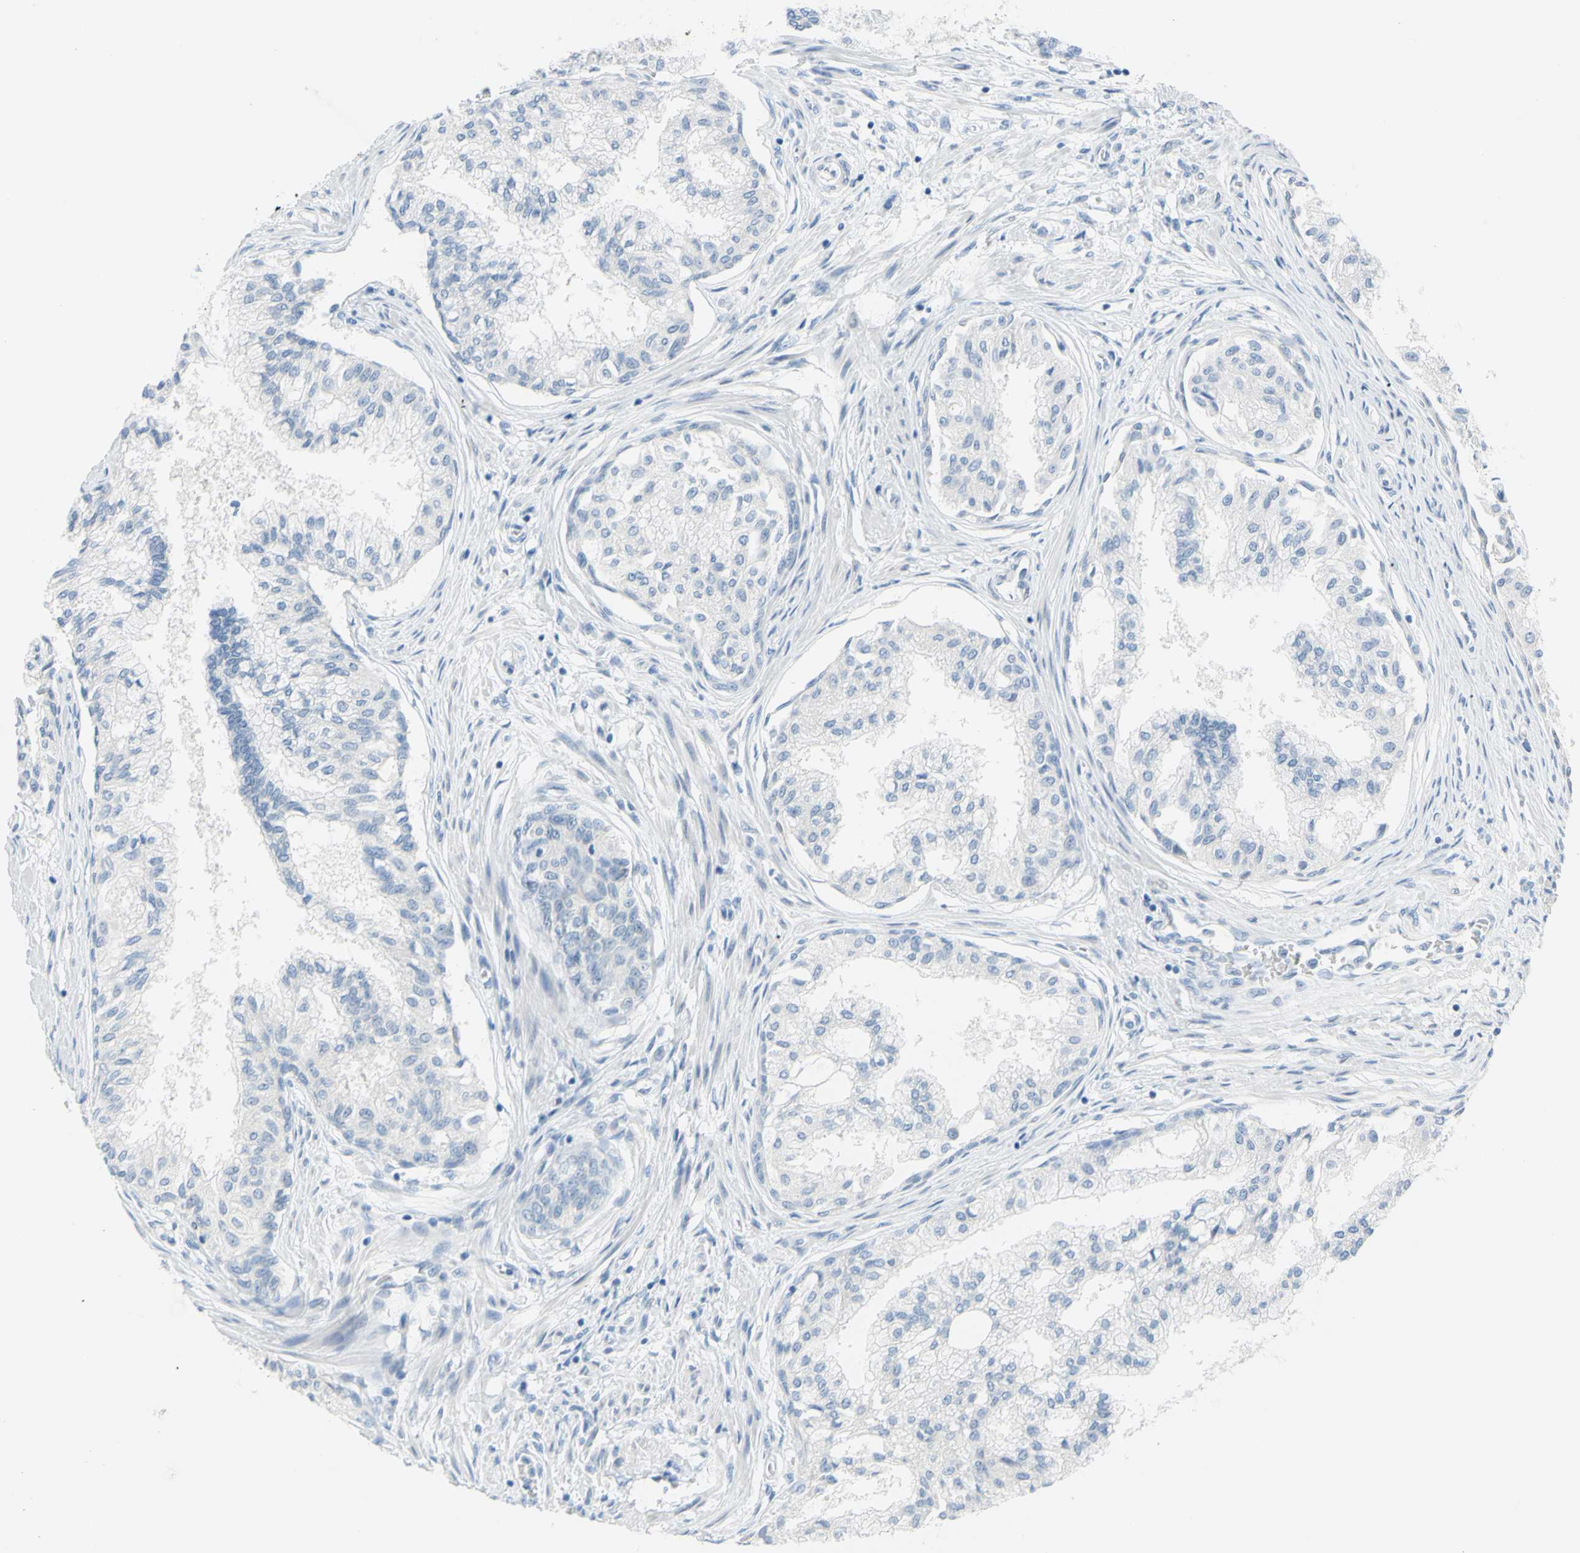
{"staining": {"intensity": "negative", "quantity": "none", "location": "none"}, "tissue": "prostate", "cell_type": "Glandular cells", "image_type": "normal", "snomed": [{"axis": "morphology", "description": "Normal tissue, NOS"}, {"axis": "topography", "description": "Prostate"}, {"axis": "topography", "description": "Seminal veicle"}], "caption": "Normal prostate was stained to show a protein in brown. There is no significant expression in glandular cells. (DAB IHC with hematoxylin counter stain).", "gene": "DCT", "patient": {"sex": "male", "age": 60}}